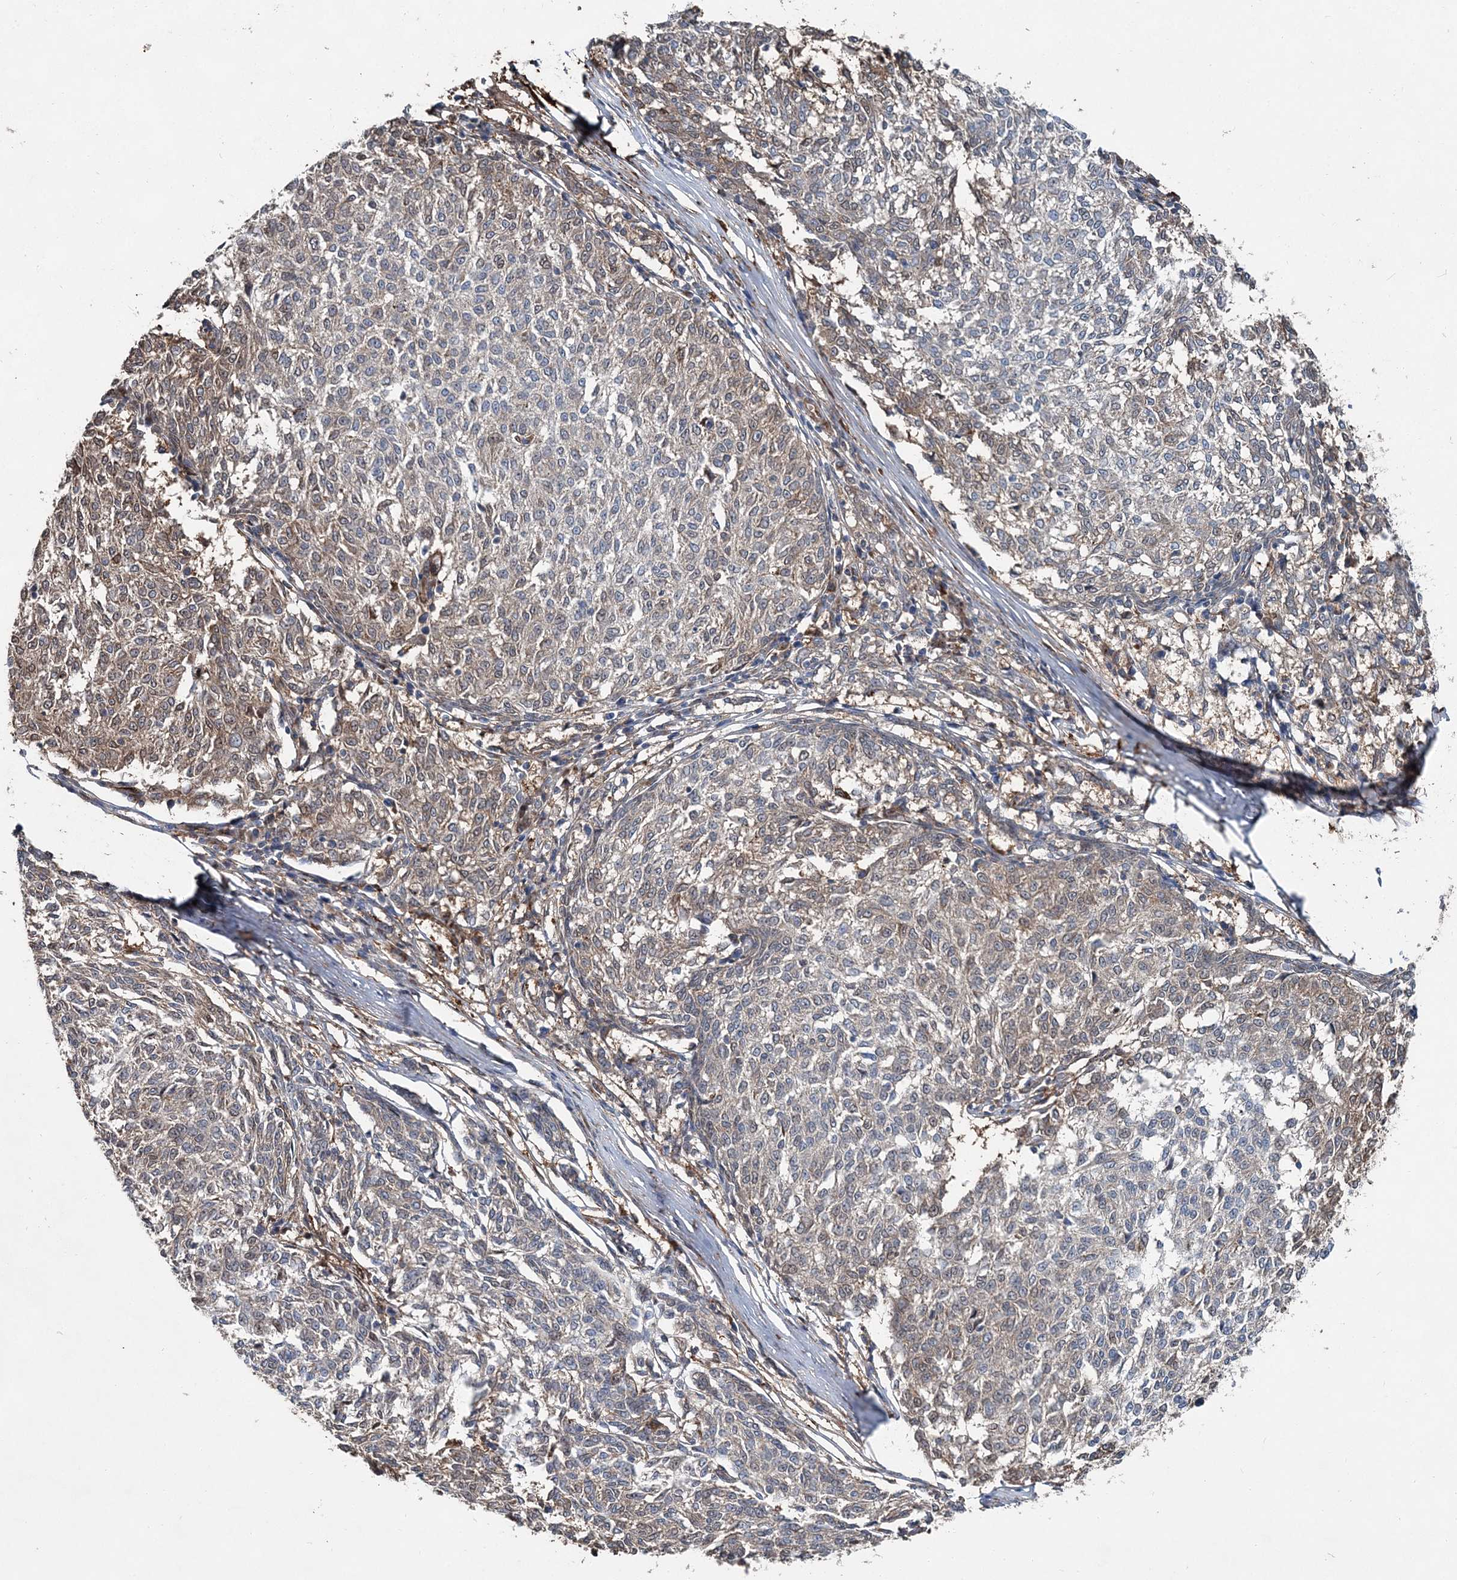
{"staining": {"intensity": "weak", "quantity": "25%-75%", "location": "cytoplasmic/membranous"}, "tissue": "melanoma", "cell_type": "Tumor cells", "image_type": "cancer", "snomed": [{"axis": "morphology", "description": "Malignant melanoma, NOS"}, {"axis": "topography", "description": "Skin"}], "caption": "Weak cytoplasmic/membranous staining for a protein is identified in approximately 25%-75% of tumor cells of malignant melanoma using immunohistochemistry.", "gene": "SPOPL", "patient": {"sex": "female", "age": 72}}